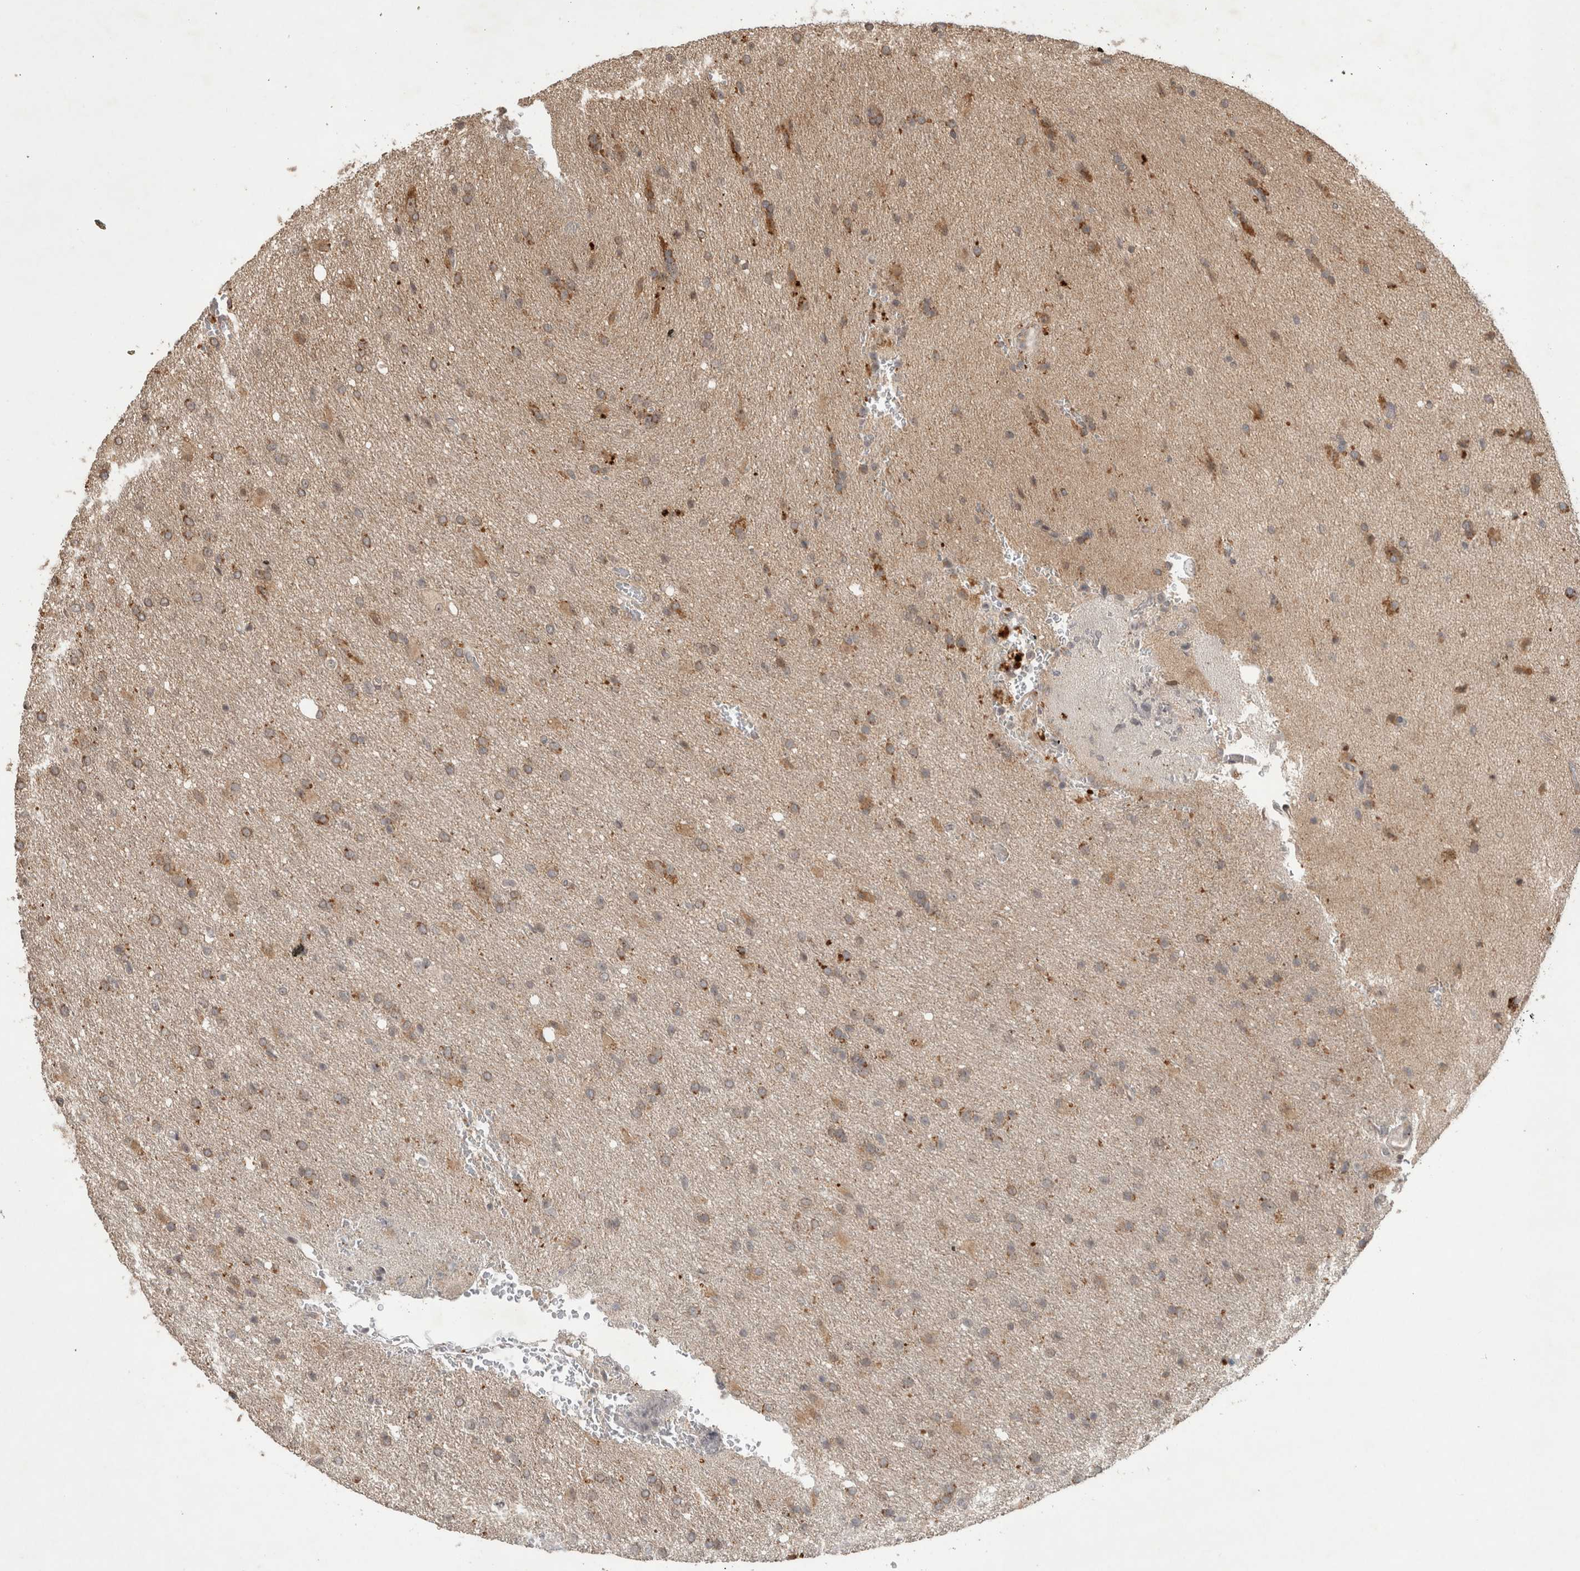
{"staining": {"intensity": "weak", "quantity": ">75%", "location": "cytoplasmic/membranous"}, "tissue": "glioma", "cell_type": "Tumor cells", "image_type": "cancer", "snomed": [{"axis": "morphology", "description": "Glioma, malignant, High grade"}, {"axis": "topography", "description": "Brain"}], "caption": "DAB (3,3'-diaminobenzidine) immunohistochemical staining of malignant glioma (high-grade) exhibits weak cytoplasmic/membranous protein expression in about >75% of tumor cells. (brown staining indicates protein expression, while blue staining denotes nuclei).", "gene": "PITPNC1", "patient": {"sex": "female", "age": 57}}